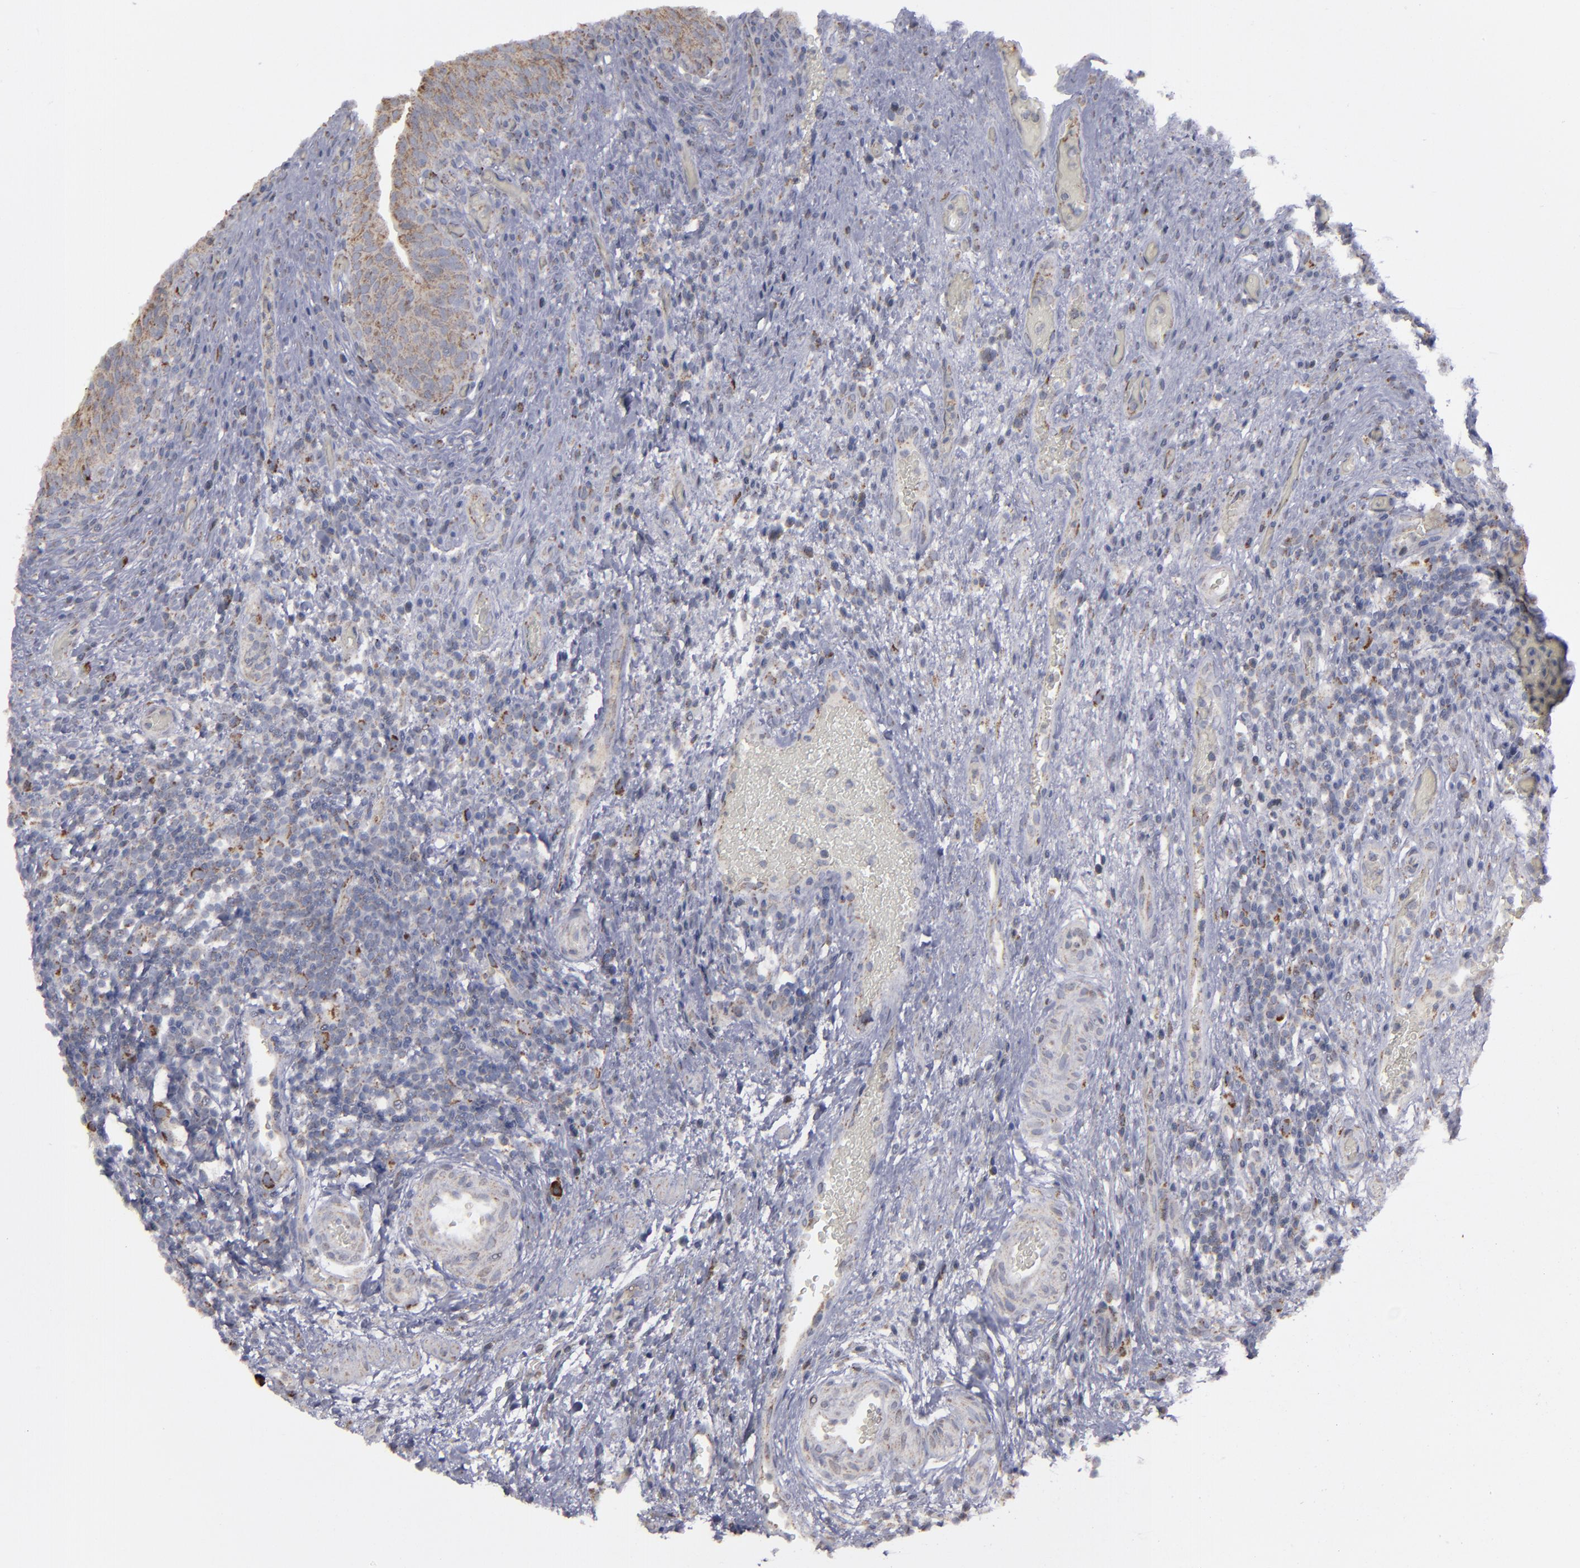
{"staining": {"intensity": "moderate", "quantity": ">75%", "location": "cytoplasmic/membranous"}, "tissue": "urinary bladder", "cell_type": "Urothelial cells", "image_type": "normal", "snomed": [{"axis": "morphology", "description": "Normal tissue, NOS"}, {"axis": "morphology", "description": "Urothelial carcinoma, High grade"}, {"axis": "topography", "description": "Urinary bladder"}], "caption": "IHC photomicrograph of unremarkable urinary bladder: urinary bladder stained using IHC displays medium levels of moderate protein expression localized specifically in the cytoplasmic/membranous of urothelial cells, appearing as a cytoplasmic/membranous brown color.", "gene": "MYOM2", "patient": {"sex": "male", "age": 51}}